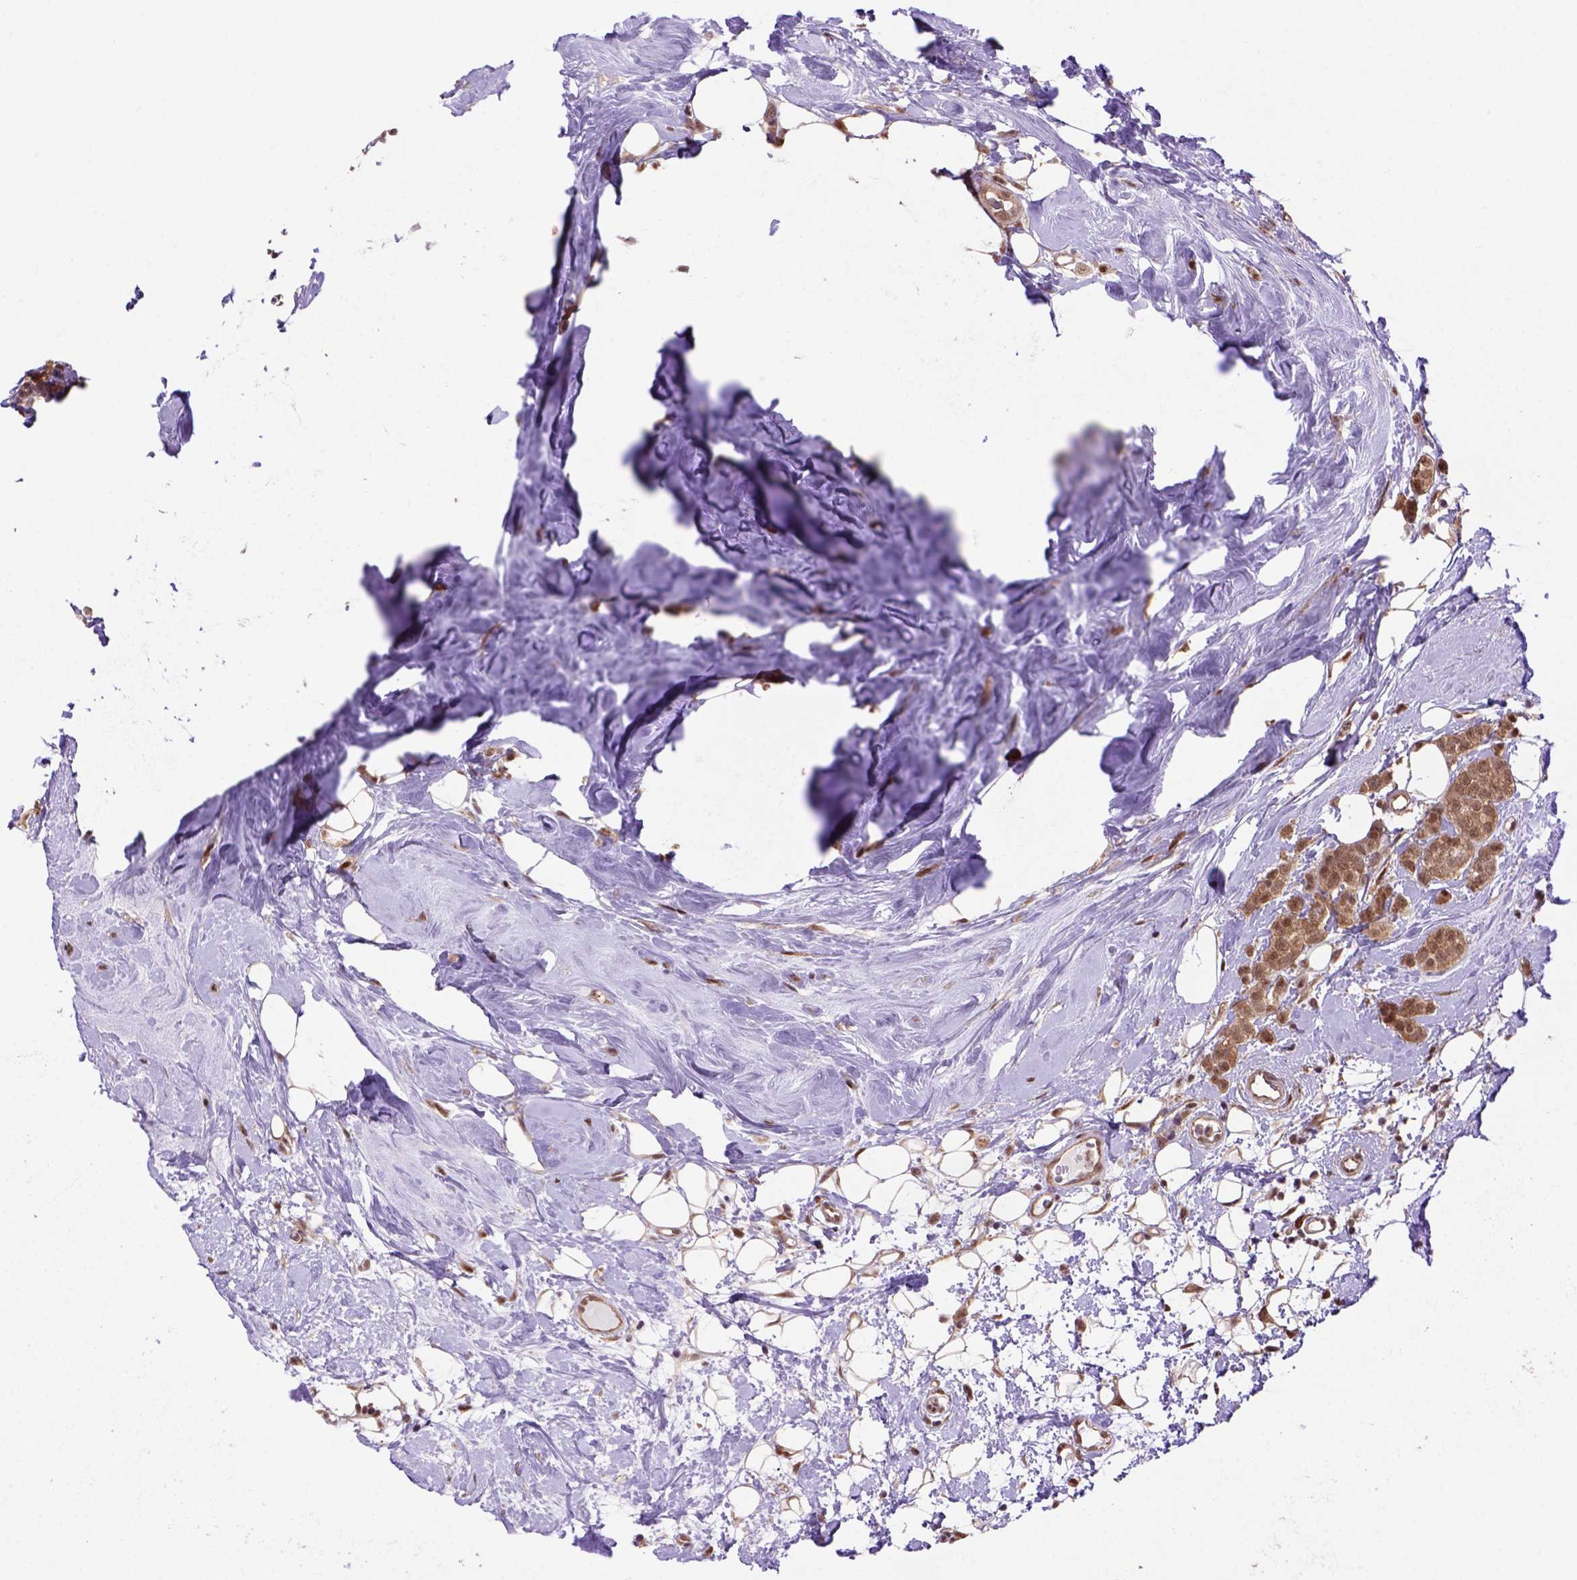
{"staining": {"intensity": "moderate", "quantity": ">75%", "location": "cytoplasmic/membranous,nuclear"}, "tissue": "breast cancer", "cell_type": "Tumor cells", "image_type": "cancer", "snomed": [{"axis": "morphology", "description": "Lobular carcinoma"}, {"axis": "topography", "description": "Breast"}], "caption": "Breast cancer (lobular carcinoma) stained for a protein displays moderate cytoplasmic/membranous and nuclear positivity in tumor cells. The protein is stained brown, and the nuclei are stained in blue (DAB (3,3'-diaminobenzidine) IHC with brightfield microscopy, high magnification).", "gene": "PSMC2", "patient": {"sex": "female", "age": 49}}